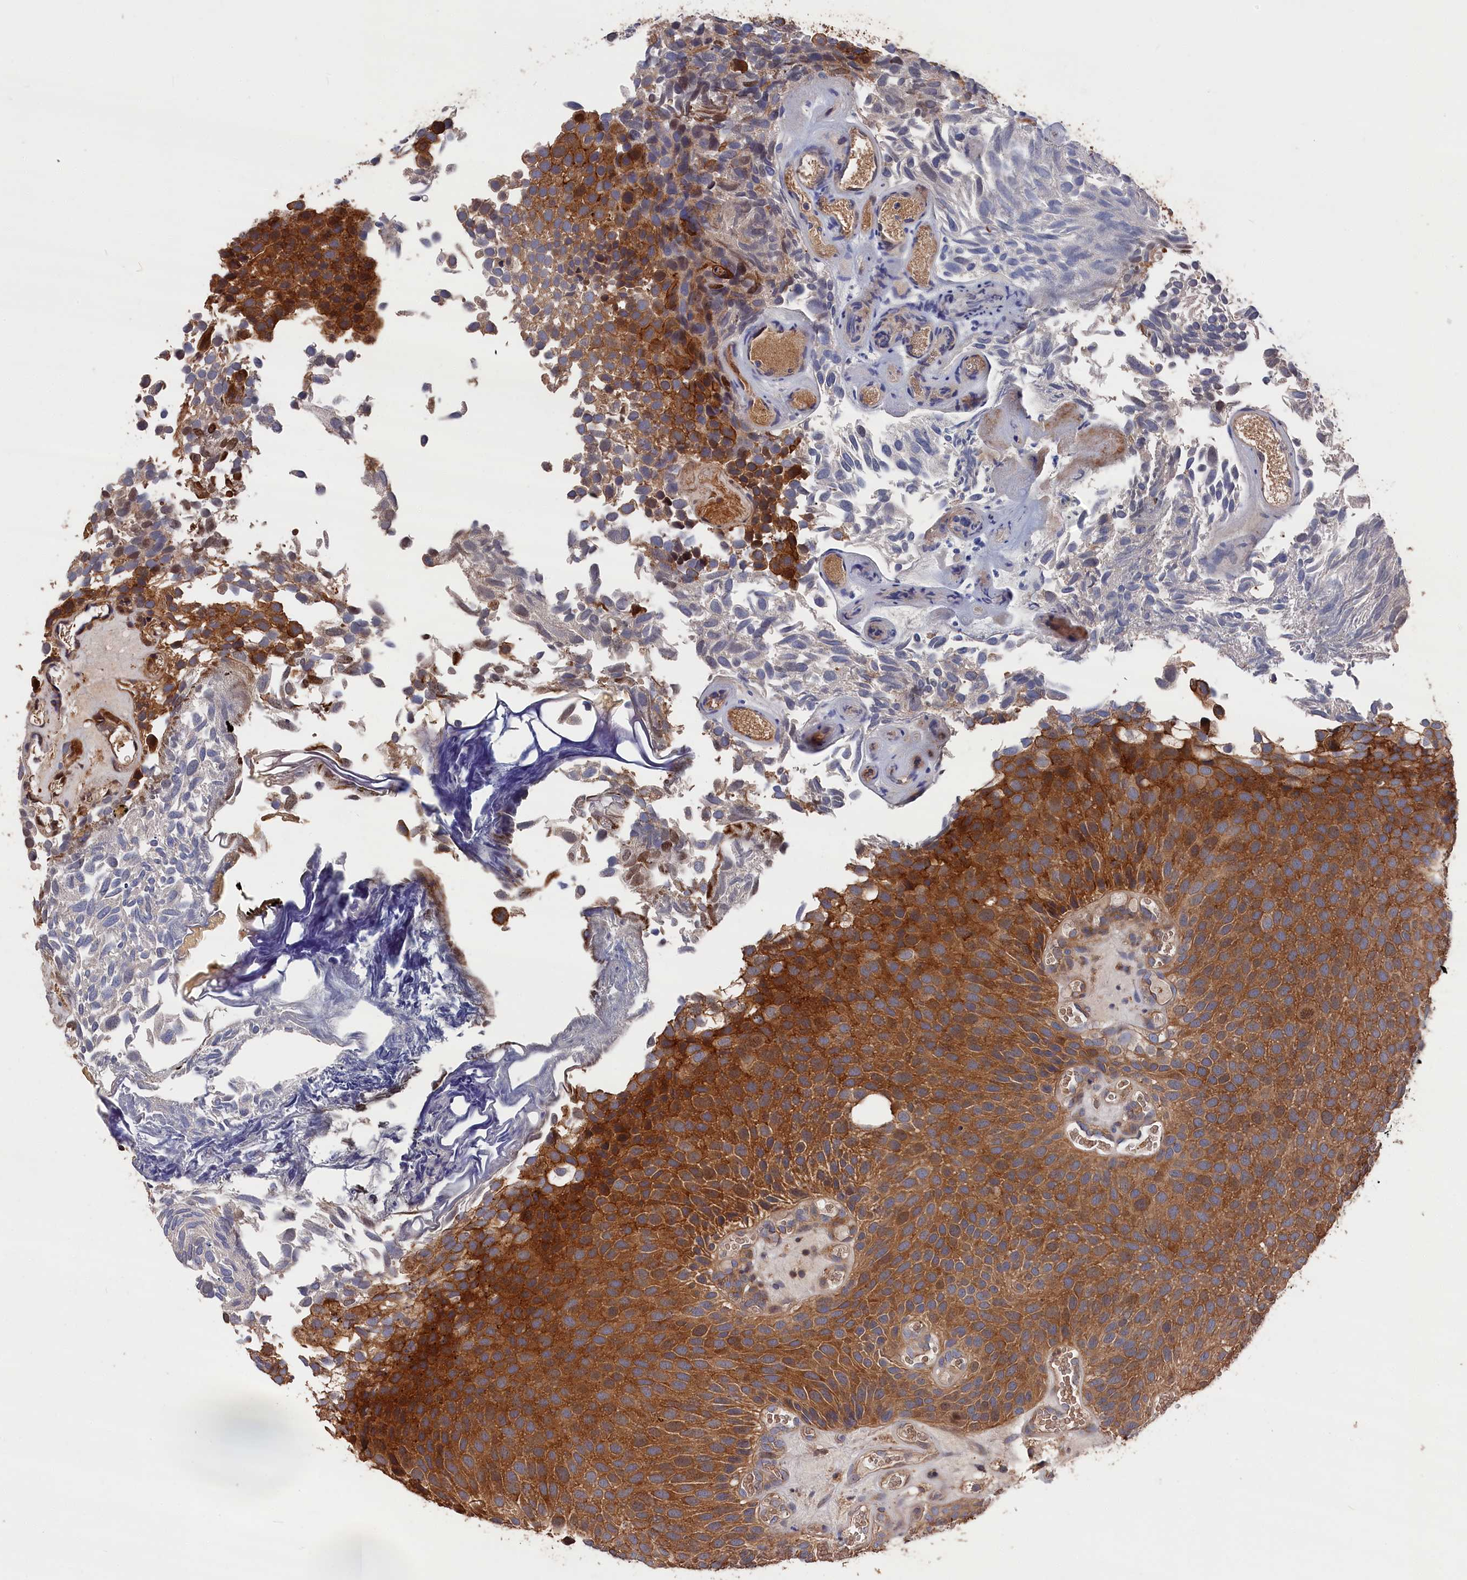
{"staining": {"intensity": "strong", "quantity": ">75%", "location": "cytoplasmic/membranous"}, "tissue": "urothelial cancer", "cell_type": "Tumor cells", "image_type": "cancer", "snomed": [{"axis": "morphology", "description": "Urothelial carcinoma, Low grade"}, {"axis": "topography", "description": "Urinary bladder"}], "caption": "Urothelial cancer stained with a brown dye shows strong cytoplasmic/membranous positive positivity in approximately >75% of tumor cells.", "gene": "RMI2", "patient": {"sex": "male", "age": 89}}